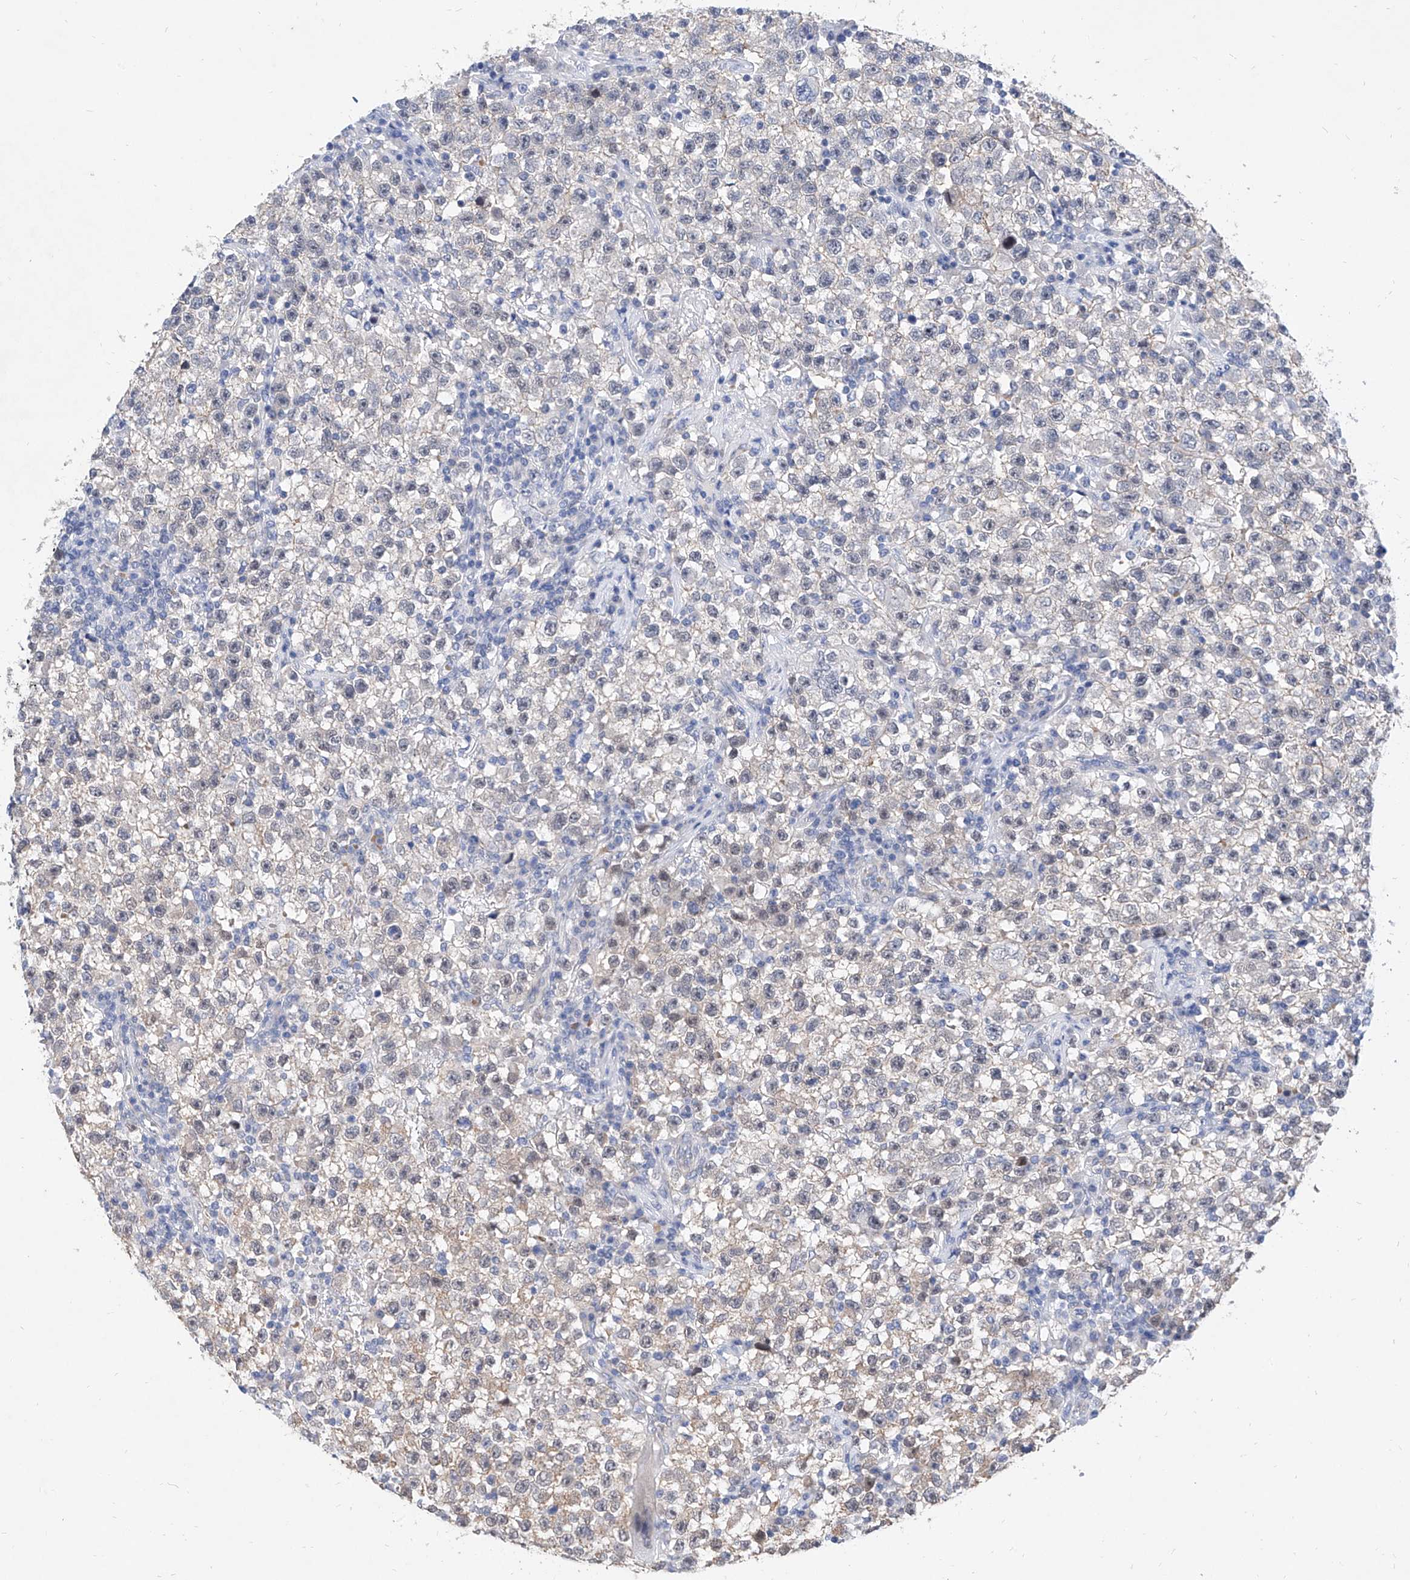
{"staining": {"intensity": "weak", "quantity": "<25%", "location": "cytoplasmic/membranous"}, "tissue": "testis cancer", "cell_type": "Tumor cells", "image_type": "cancer", "snomed": [{"axis": "morphology", "description": "Seminoma, NOS"}, {"axis": "topography", "description": "Testis"}], "caption": "High power microscopy histopathology image of an IHC image of testis seminoma, revealing no significant expression in tumor cells.", "gene": "BPTF", "patient": {"sex": "male", "age": 22}}